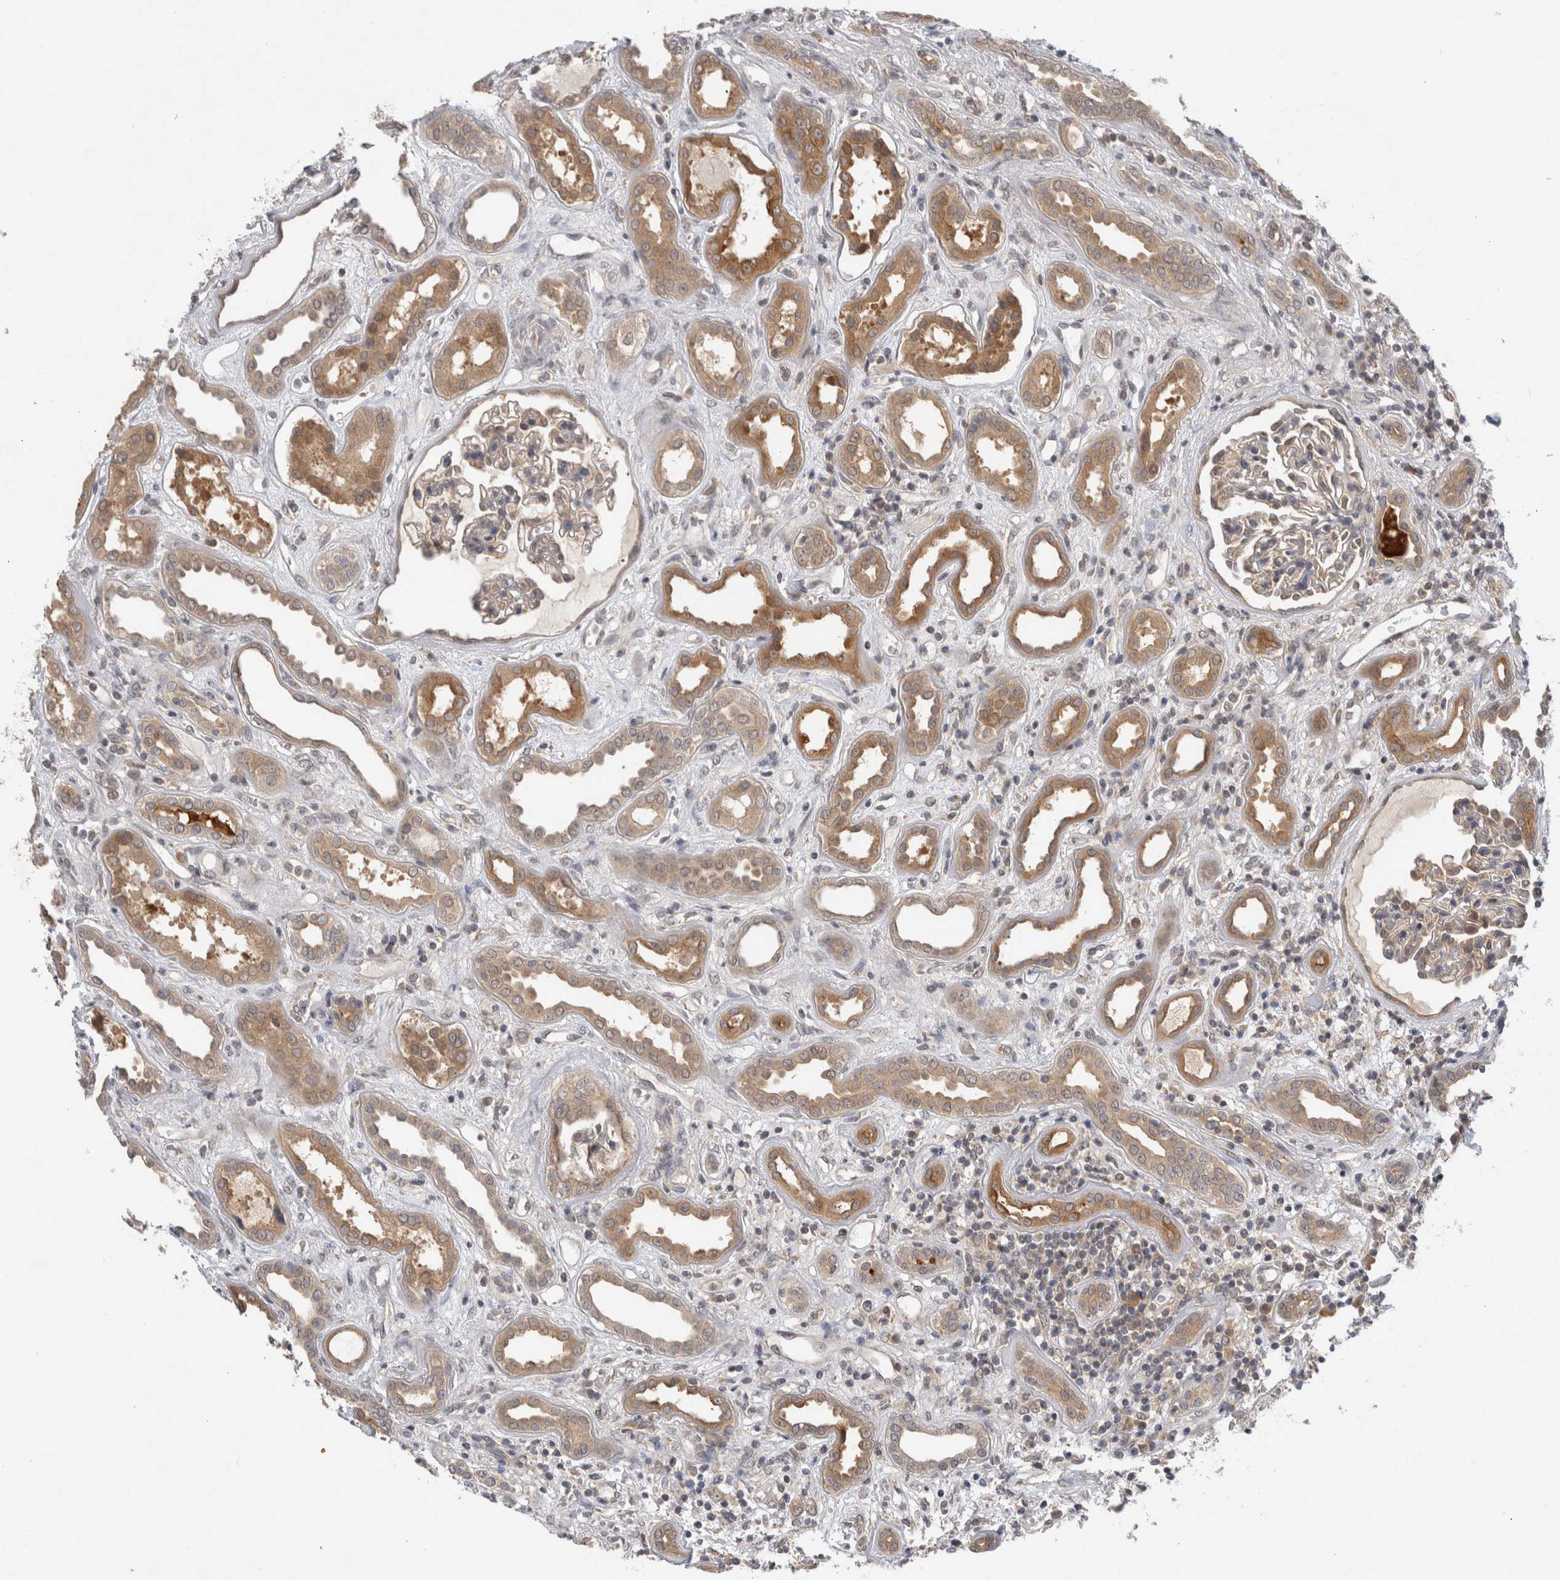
{"staining": {"intensity": "weak", "quantity": ">75%", "location": "cytoplasmic/membranous"}, "tissue": "kidney", "cell_type": "Cells in glomeruli", "image_type": "normal", "snomed": [{"axis": "morphology", "description": "Normal tissue, NOS"}, {"axis": "topography", "description": "Kidney"}], "caption": "Immunohistochemical staining of benign kidney demonstrates weak cytoplasmic/membranous protein positivity in approximately >75% of cells in glomeruli.", "gene": "AASDHPPT", "patient": {"sex": "male", "age": 59}}